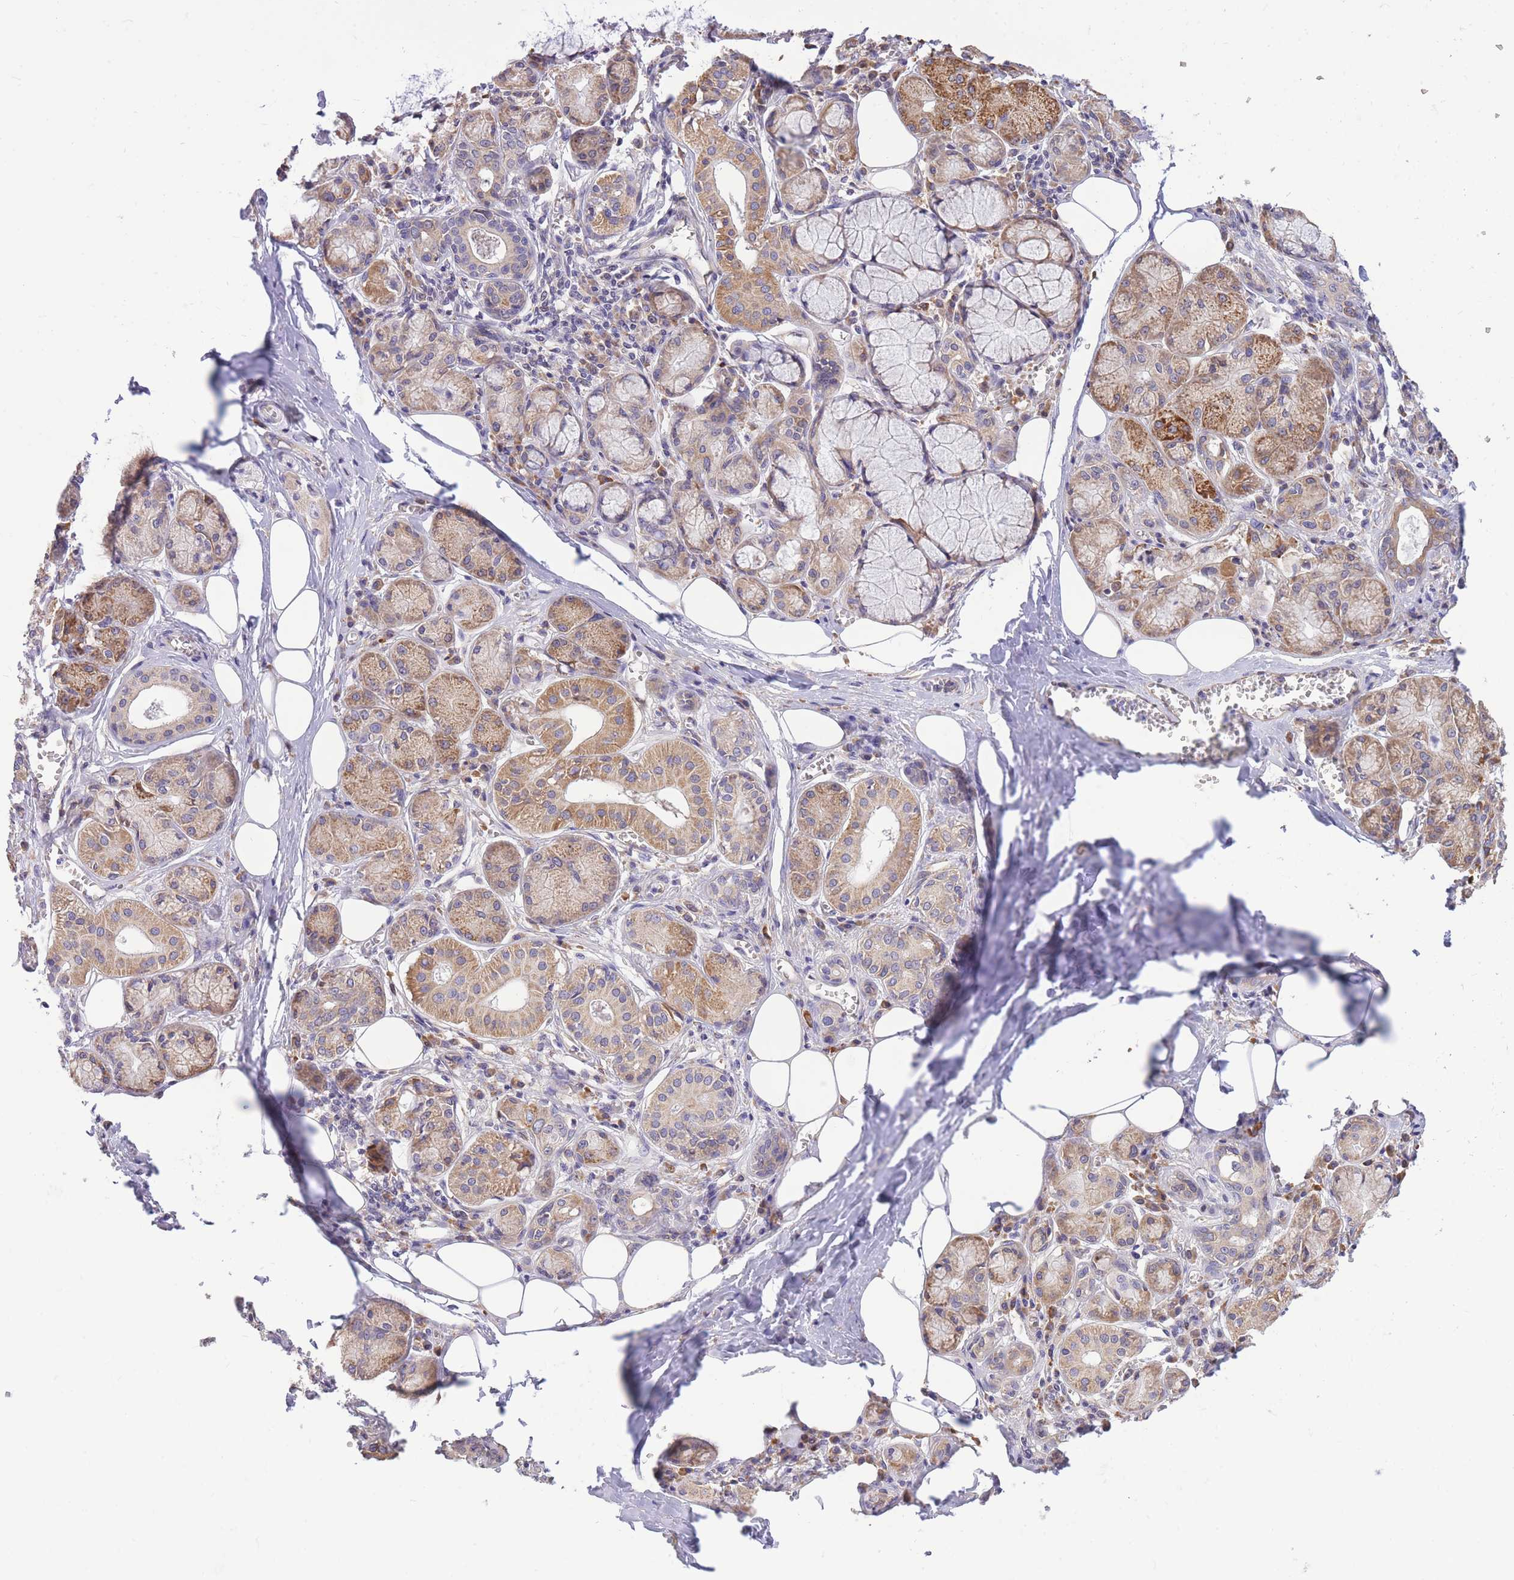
{"staining": {"intensity": "moderate", "quantity": ">75%", "location": "cytoplasmic/membranous"}, "tissue": "salivary gland", "cell_type": "Glandular cells", "image_type": "normal", "snomed": [{"axis": "morphology", "description": "Normal tissue, NOS"}, {"axis": "topography", "description": "Salivary gland"}], "caption": "Immunohistochemical staining of normal human salivary gland shows medium levels of moderate cytoplasmic/membranous staining in about >75% of glandular cells.", "gene": "TOPAZ1", "patient": {"sex": "male", "age": 74}}